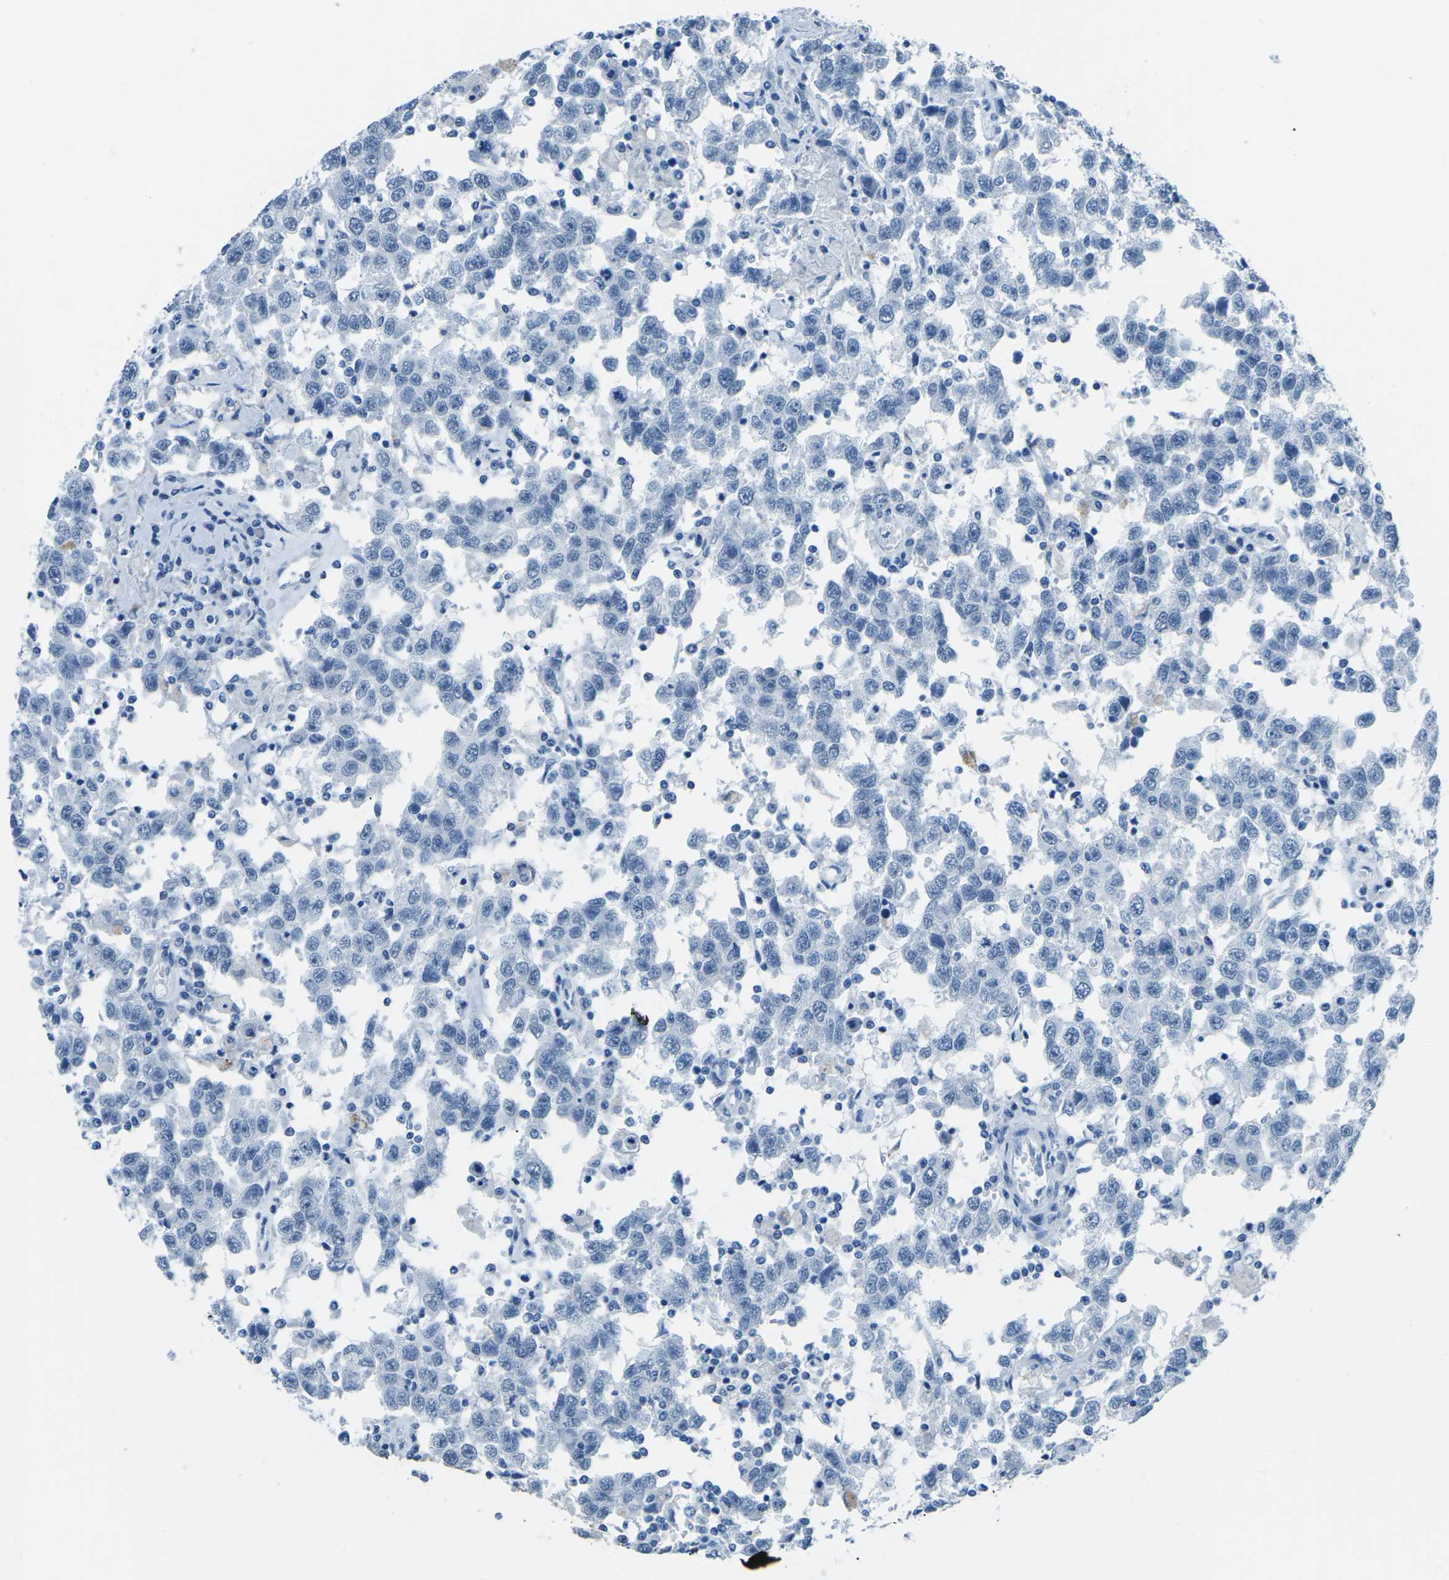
{"staining": {"intensity": "negative", "quantity": "none", "location": "none"}, "tissue": "testis cancer", "cell_type": "Tumor cells", "image_type": "cancer", "snomed": [{"axis": "morphology", "description": "Seminoma, NOS"}, {"axis": "topography", "description": "Testis"}], "caption": "Tumor cells show no significant protein staining in testis seminoma.", "gene": "MYH8", "patient": {"sex": "male", "age": 41}}